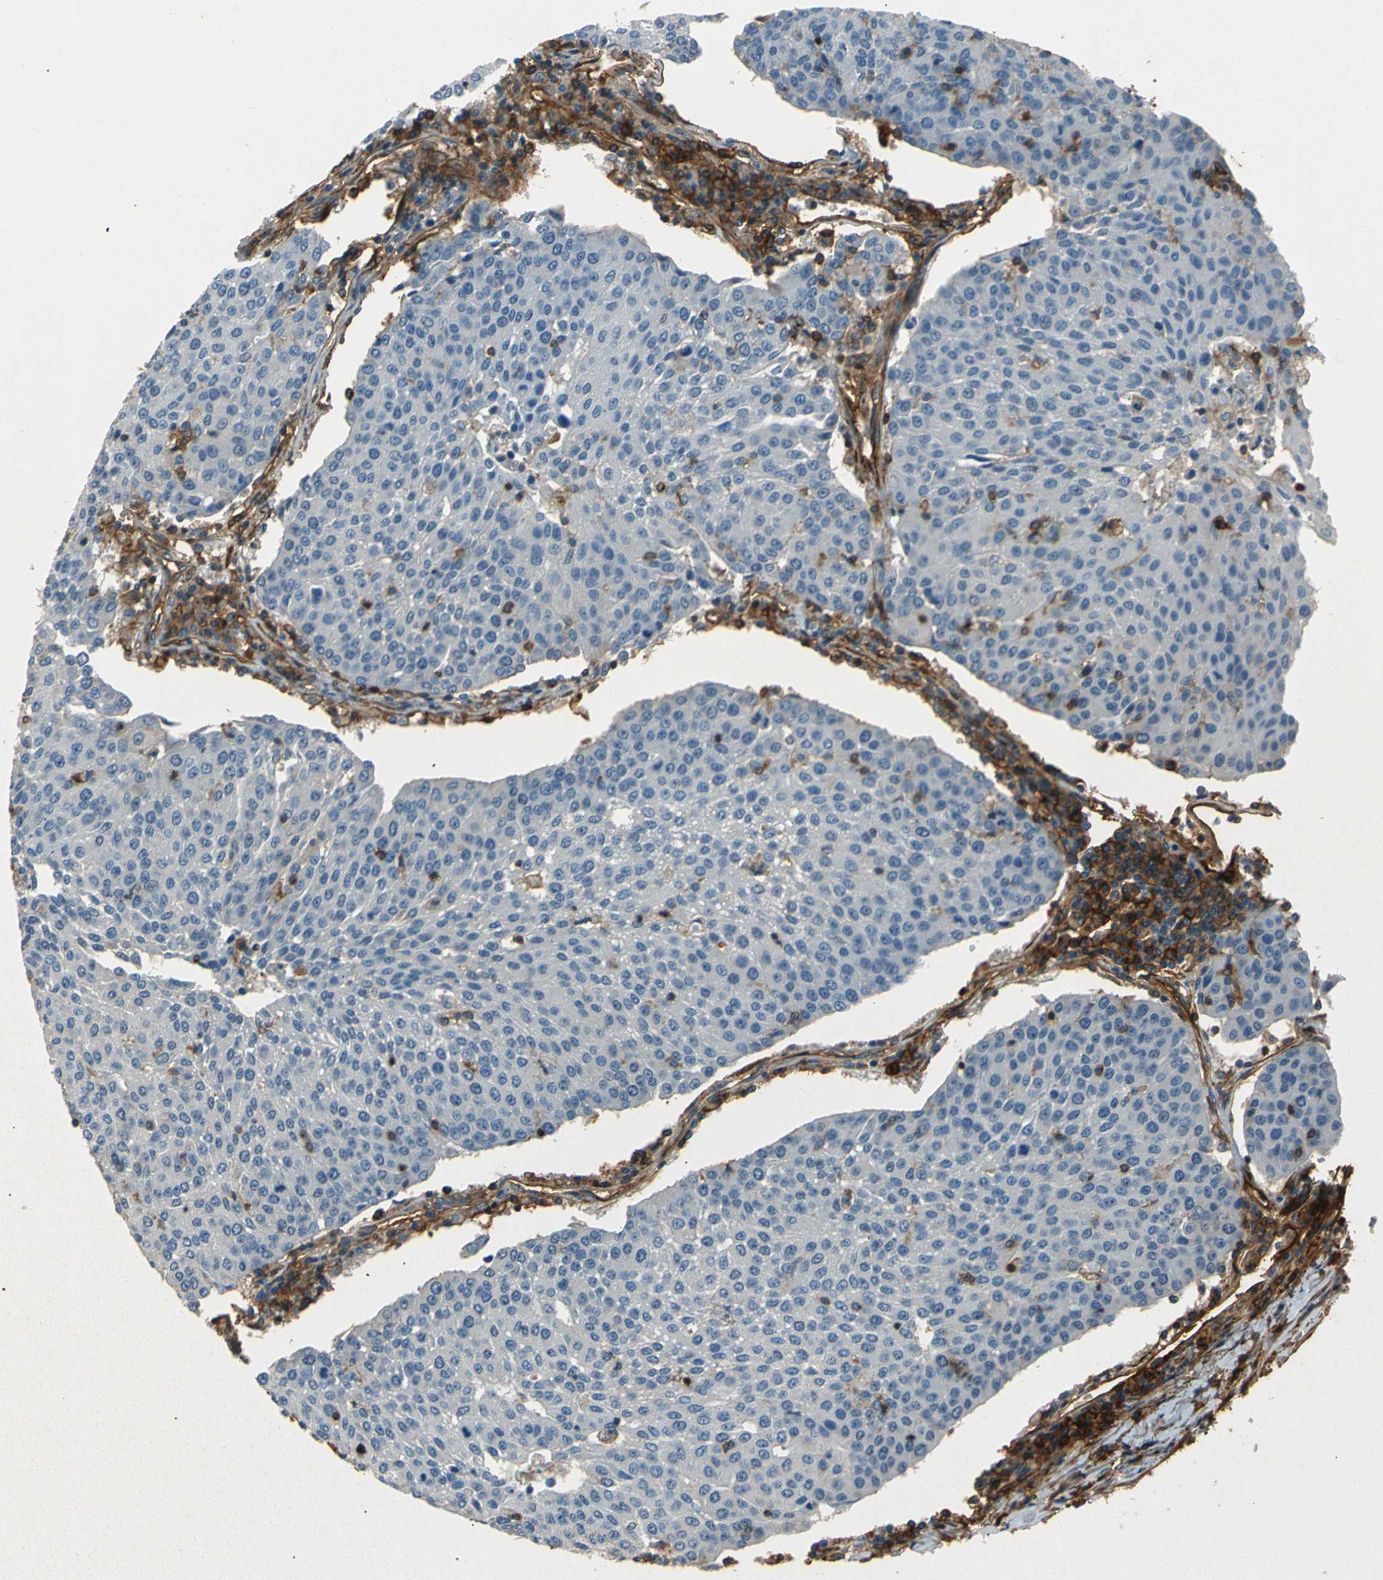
{"staining": {"intensity": "negative", "quantity": "none", "location": "none"}, "tissue": "urothelial cancer", "cell_type": "Tumor cells", "image_type": "cancer", "snomed": [{"axis": "morphology", "description": "Urothelial carcinoma, High grade"}, {"axis": "topography", "description": "Urinary bladder"}], "caption": "DAB immunohistochemical staining of human urothelial cancer displays no significant positivity in tumor cells. Brightfield microscopy of IHC stained with DAB (brown) and hematoxylin (blue), captured at high magnification.", "gene": "ENTPD1", "patient": {"sex": "female", "age": 85}}